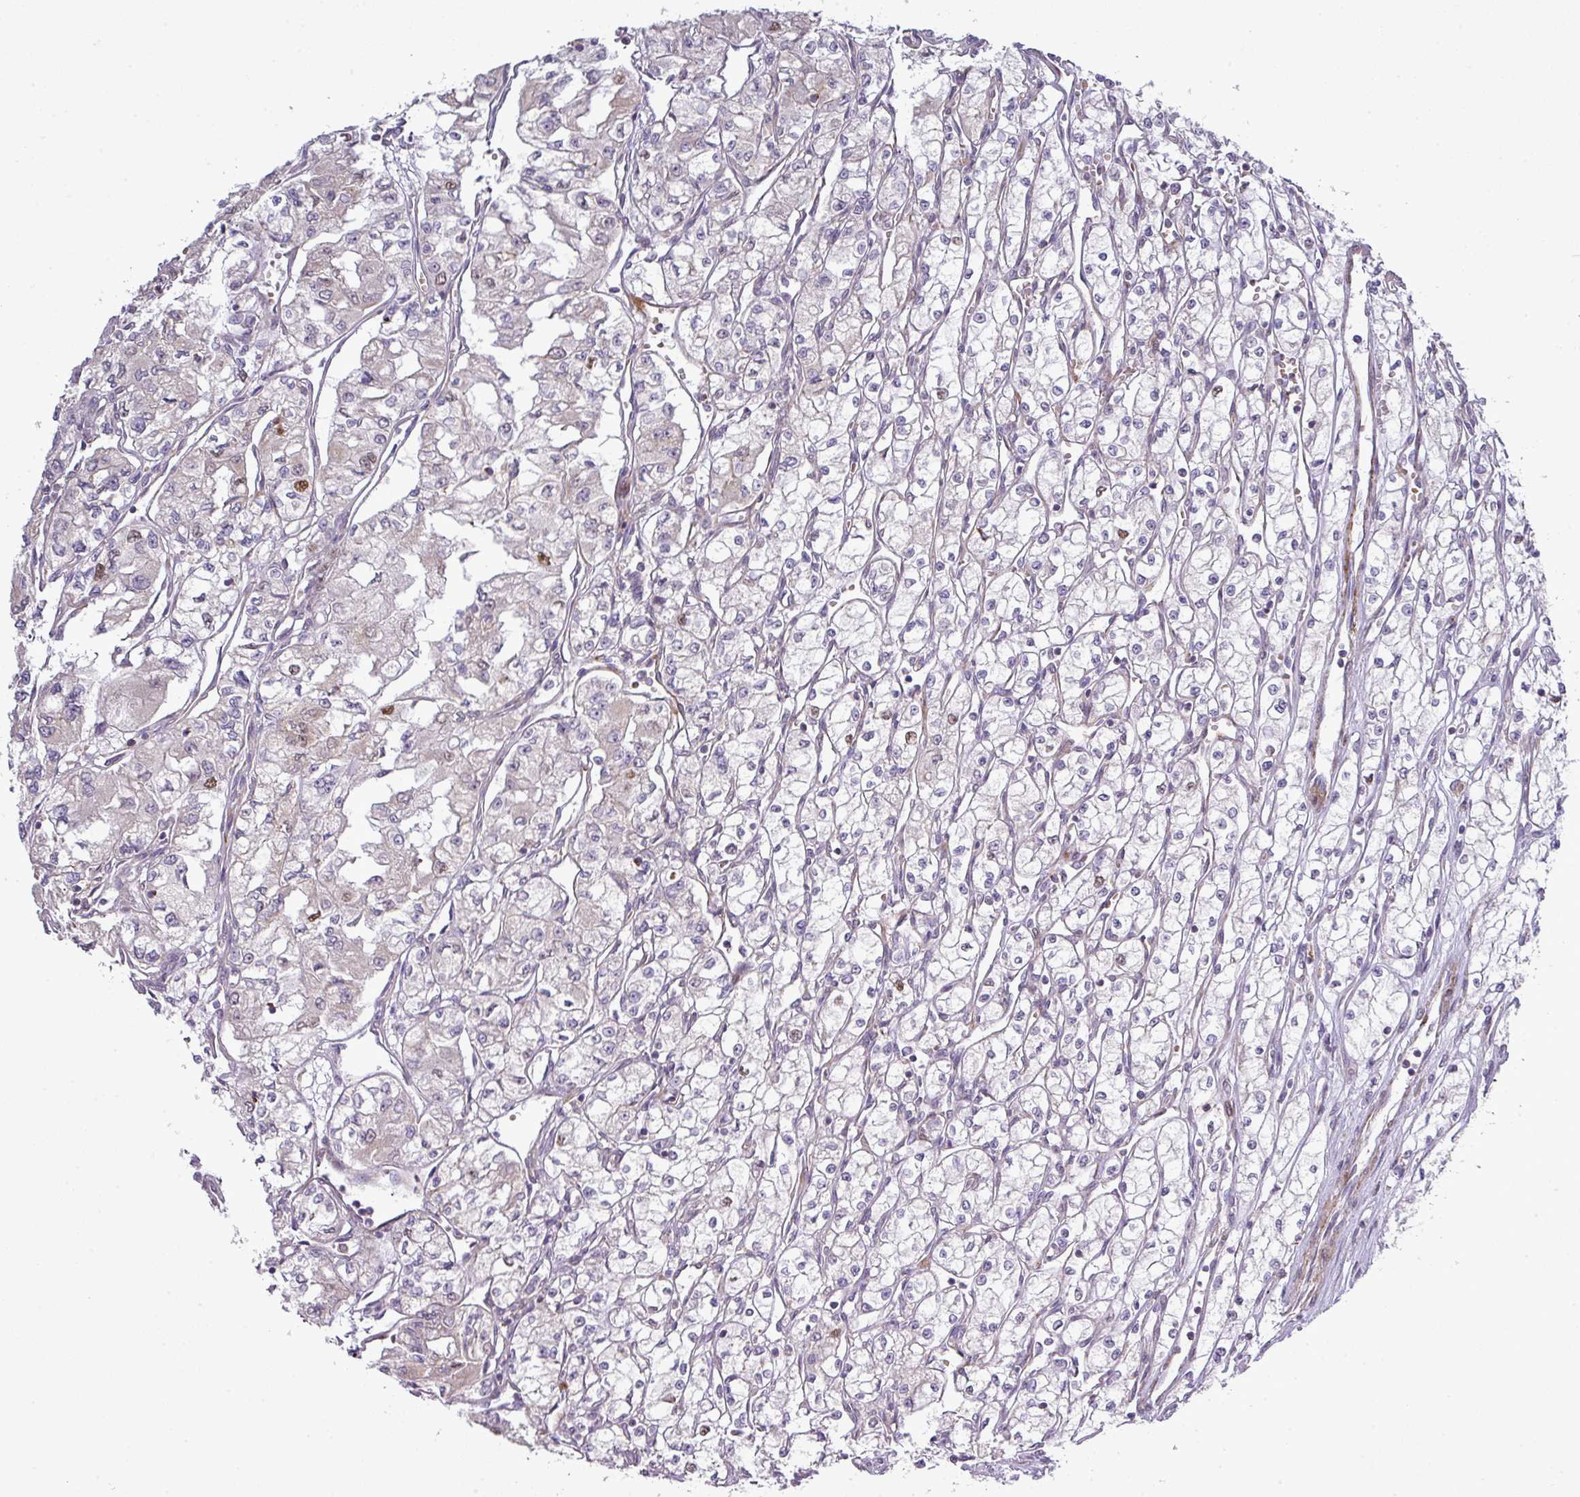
{"staining": {"intensity": "negative", "quantity": "none", "location": "none"}, "tissue": "renal cancer", "cell_type": "Tumor cells", "image_type": "cancer", "snomed": [{"axis": "morphology", "description": "Adenocarcinoma, NOS"}, {"axis": "topography", "description": "Kidney"}], "caption": "Tumor cells are negative for protein expression in human renal cancer.", "gene": "TPRA1", "patient": {"sex": "male", "age": 59}}